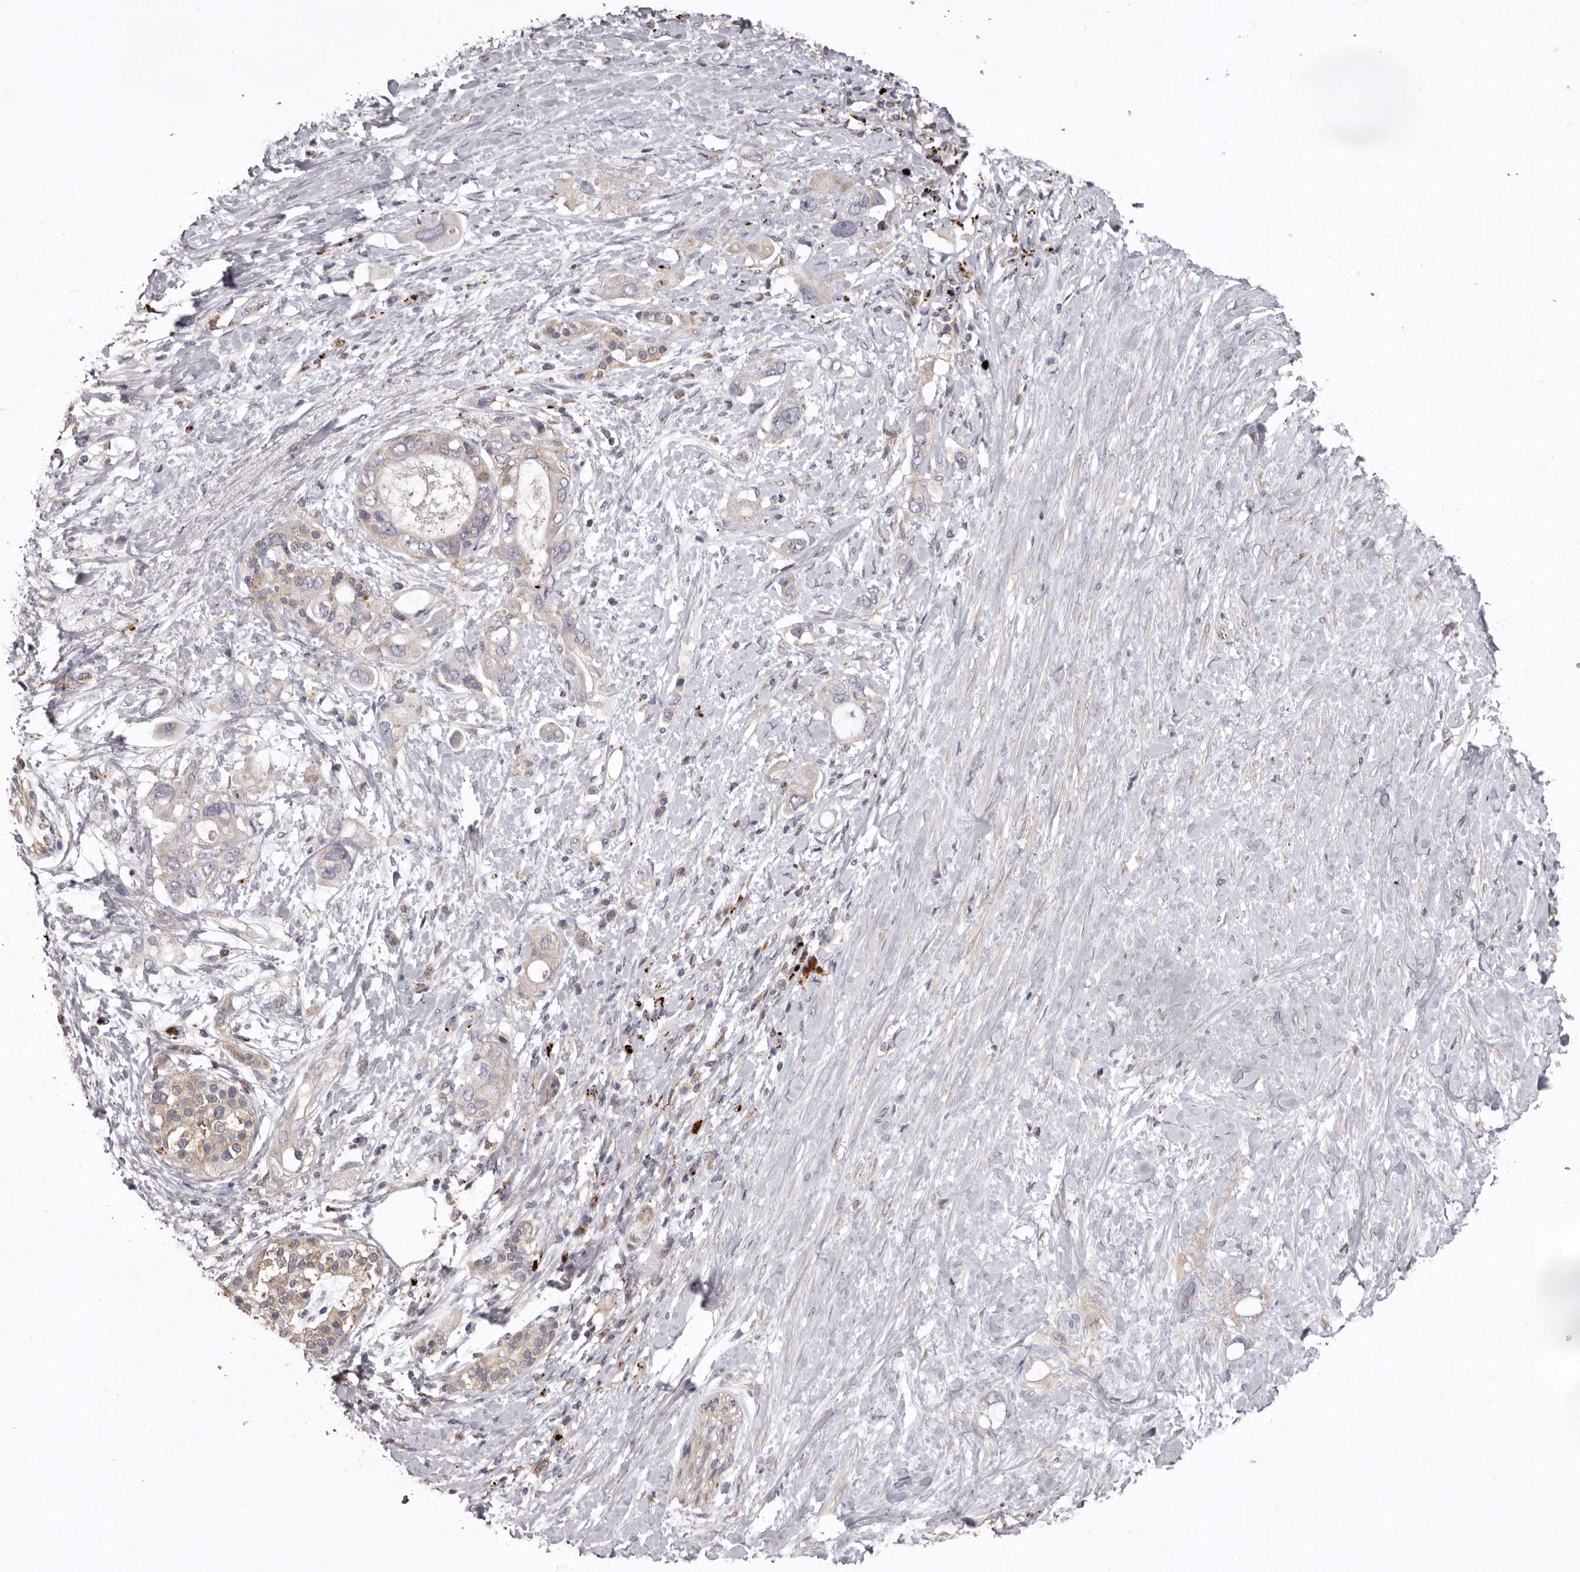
{"staining": {"intensity": "negative", "quantity": "none", "location": "none"}, "tissue": "pancreatic cancer", "cell_type": "Tumor cells", "image_type": "cancer", "snomed": [{"axis": "morphology", "description": "Adenocarcinoma, NOS"}, {"axis": "topography", "description": "Pancreas"}], "caption": "Immunohistochemistry image of neoplastic tissue: human pancreatic cancer (adenocarcinoma) stained with DAB (3,3'-diaminobenzidine) shows no significant protein staining in tumor cells.", "gene": "WDR47", "patient": {"sex": "female", "age": 56}}